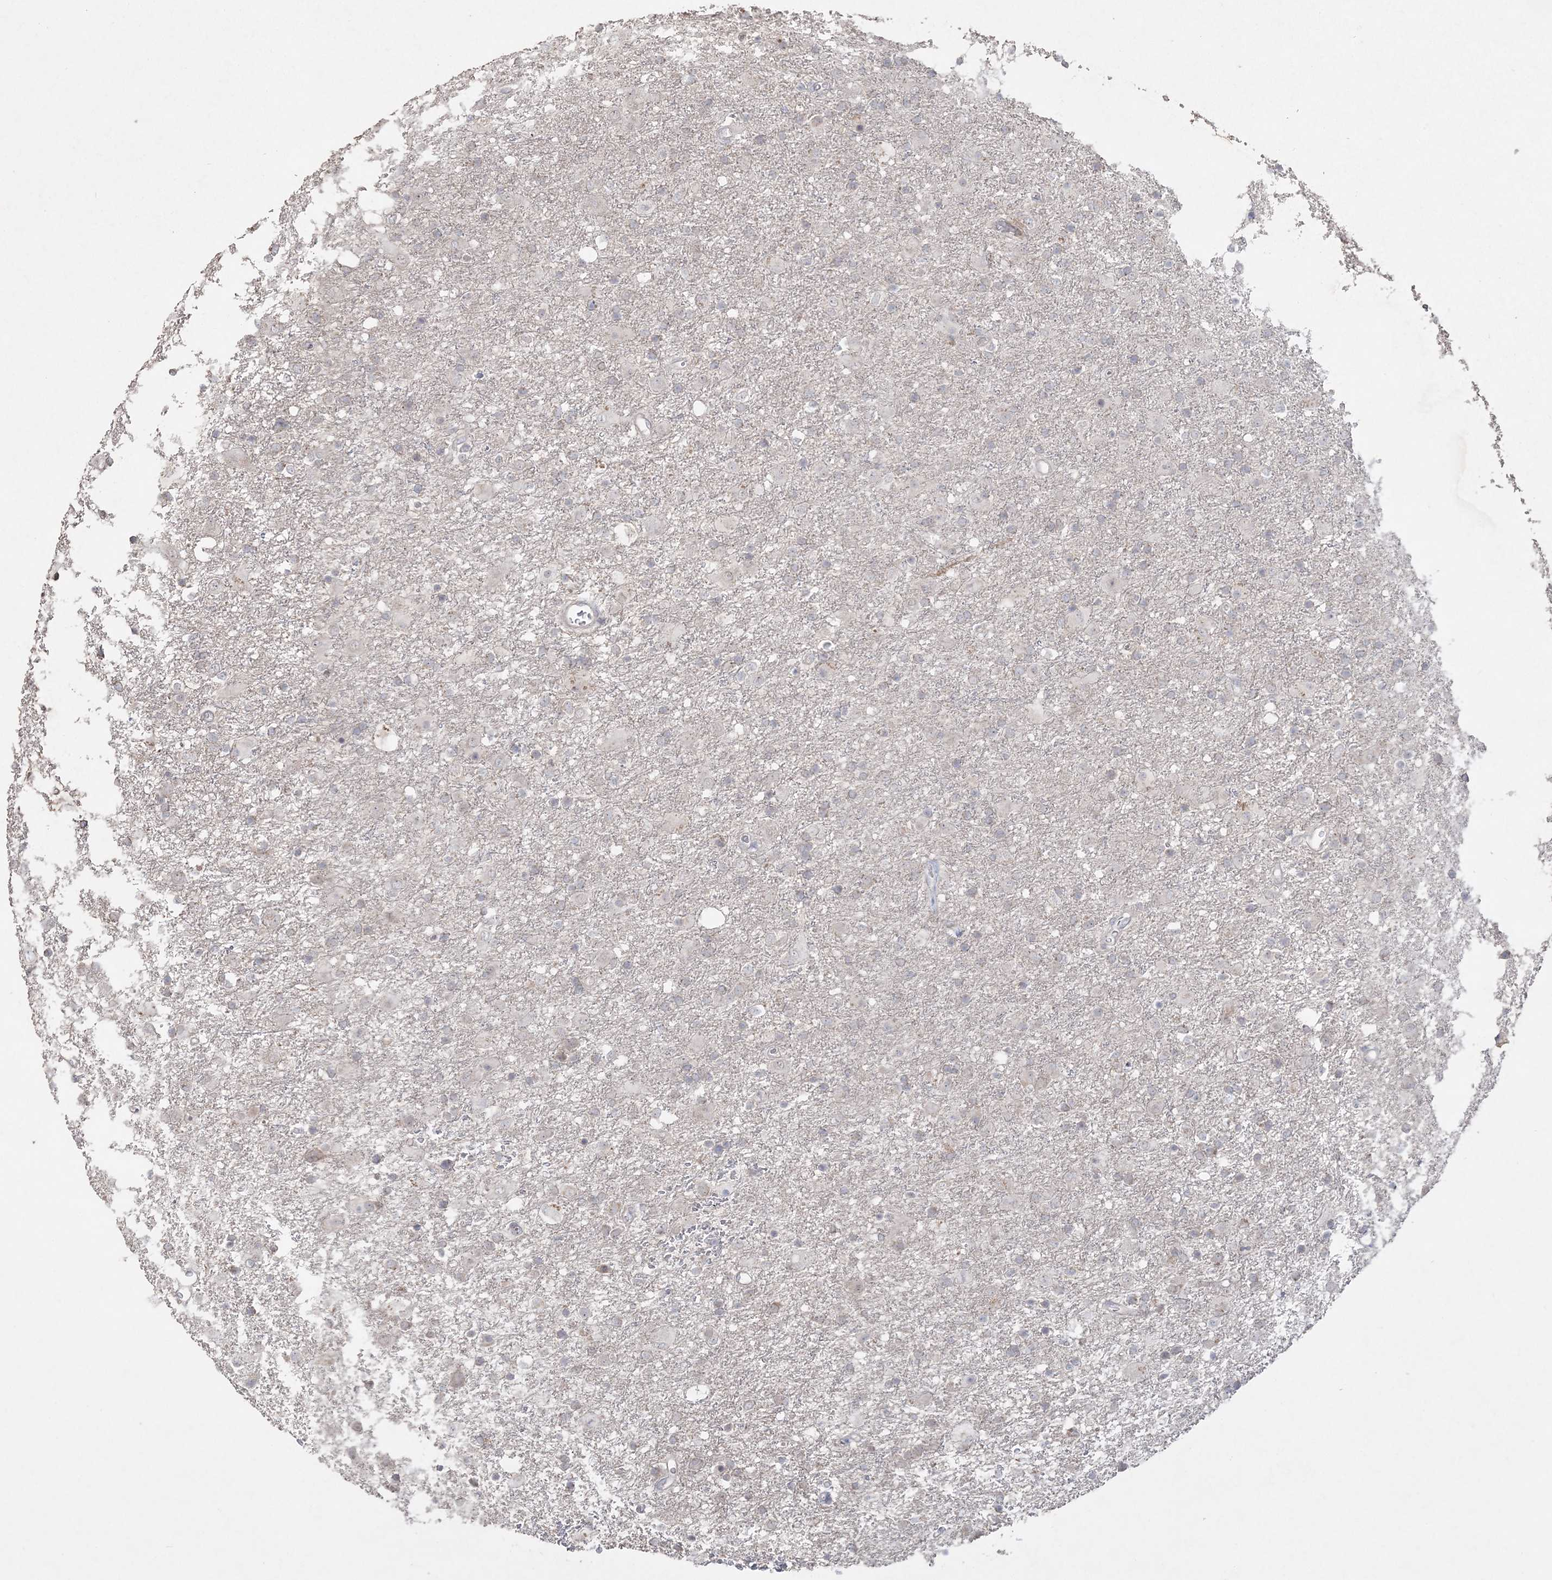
{"staining": {"intensity": "negative", "quantity": "none", "location": "none"}, "tissue": "glioma", "cell_type": "Tumor cells", "image_type": "cancer", "snomed": [{"axis": "morphology", "description": "Glioma, malignant, Low grade"}, {"axis": "topography", "description": "Brain"}], "caption": "Tumor cells are negative for brown protein staining in malignant glioma (low-grade).", "gene": "SH3BP4", "patient": {"sex": "male", "age": 65}}